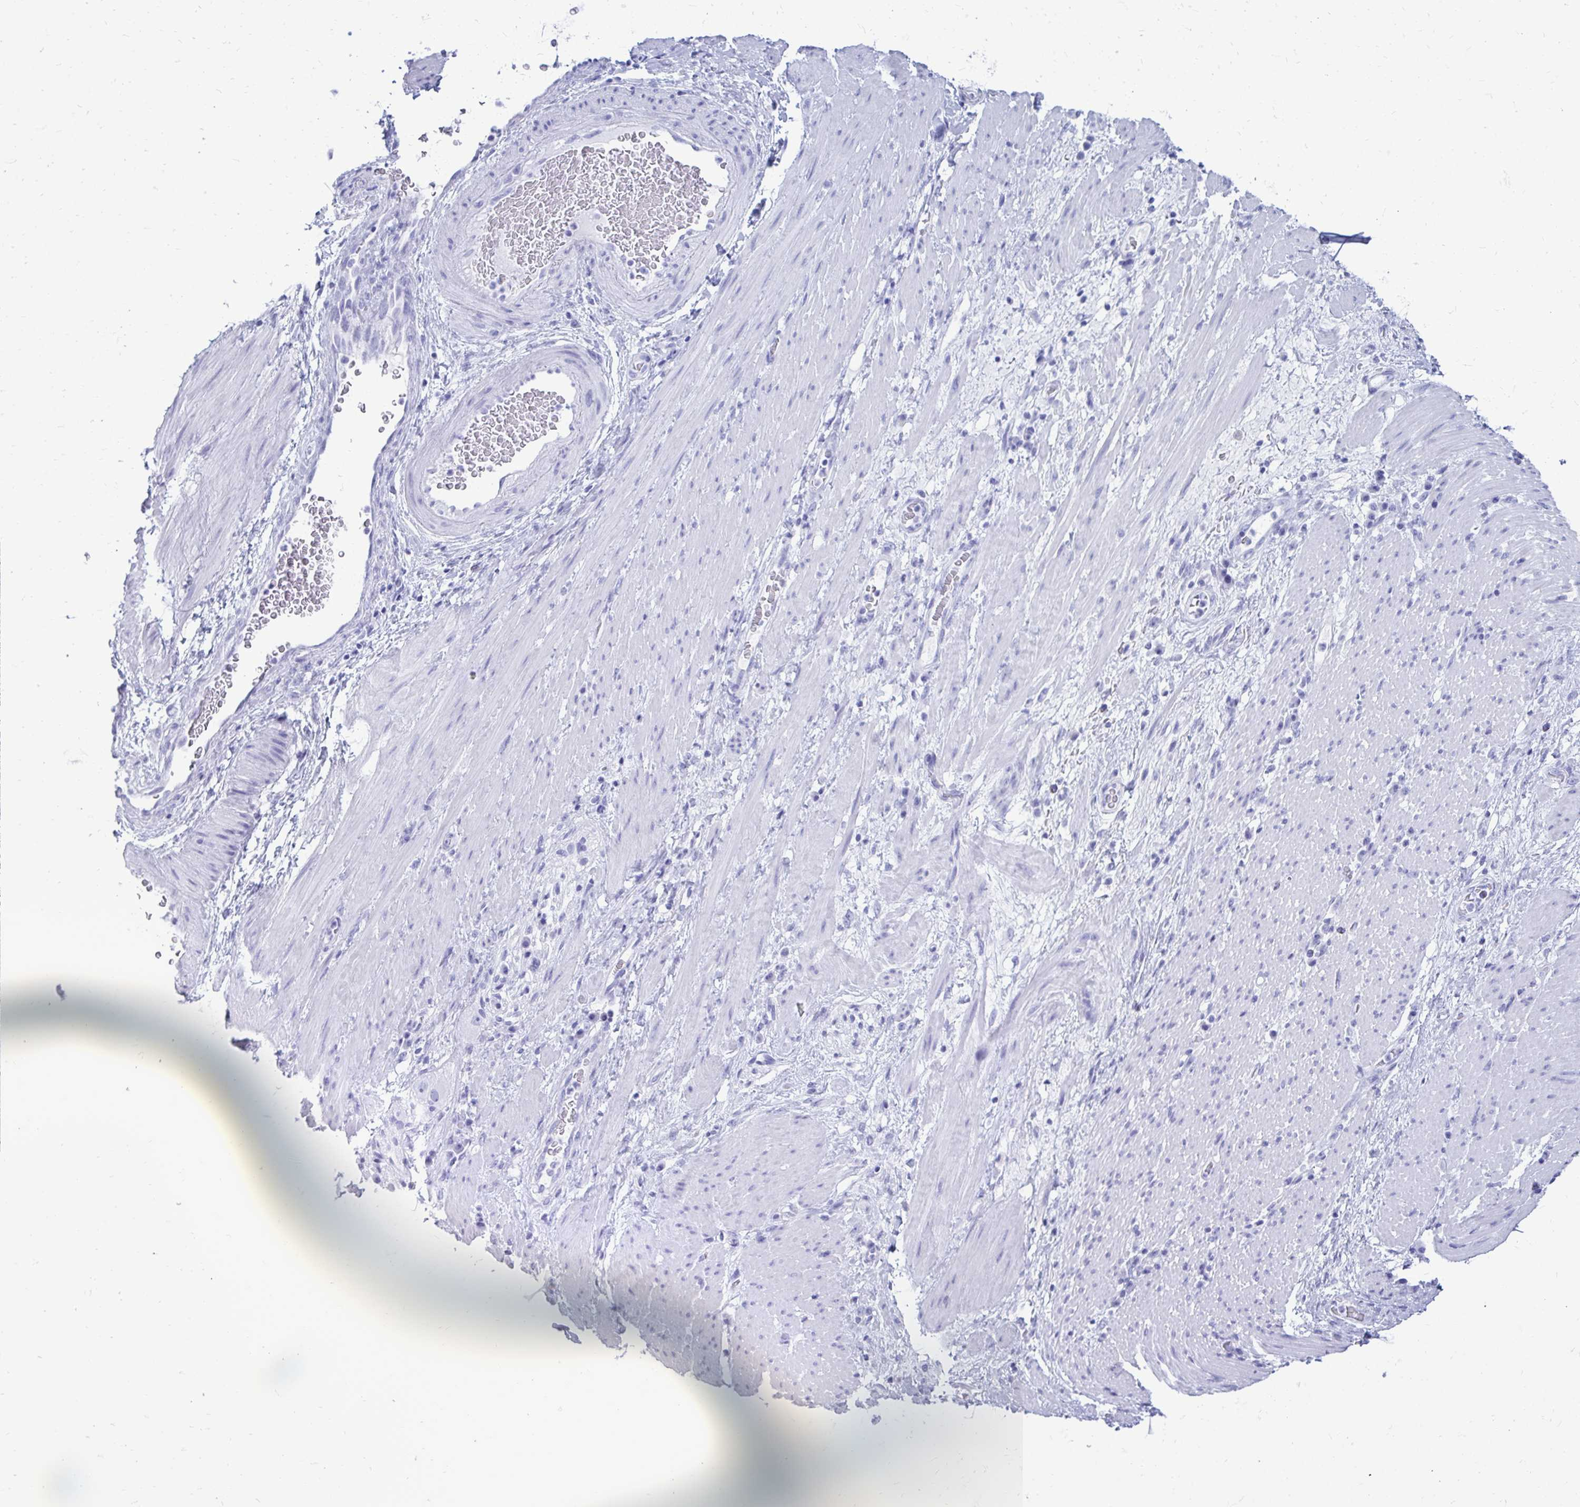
{"staining": {"intensity": "negative", "quantity": "none", "location": "none"}, "tissue": "stomach cancer", "cell_type": "Tumor cells", "image_type": "cancer", "snomed": [{"axis": "morphology", "description": "Normal tissue, NOS"}, {"axis": "morphology", "description": "Adenocarcinoma, NOS"}, {"axis": "topography", "description": "Stomach"}], "caption": "Immunohistochemistry (IHC) image of stomach cancer stained for a protein (brown), which shows no positivity in tumor cells.", "gene": "OR10R2", "patient": {"sex": "female", "age": 64}}